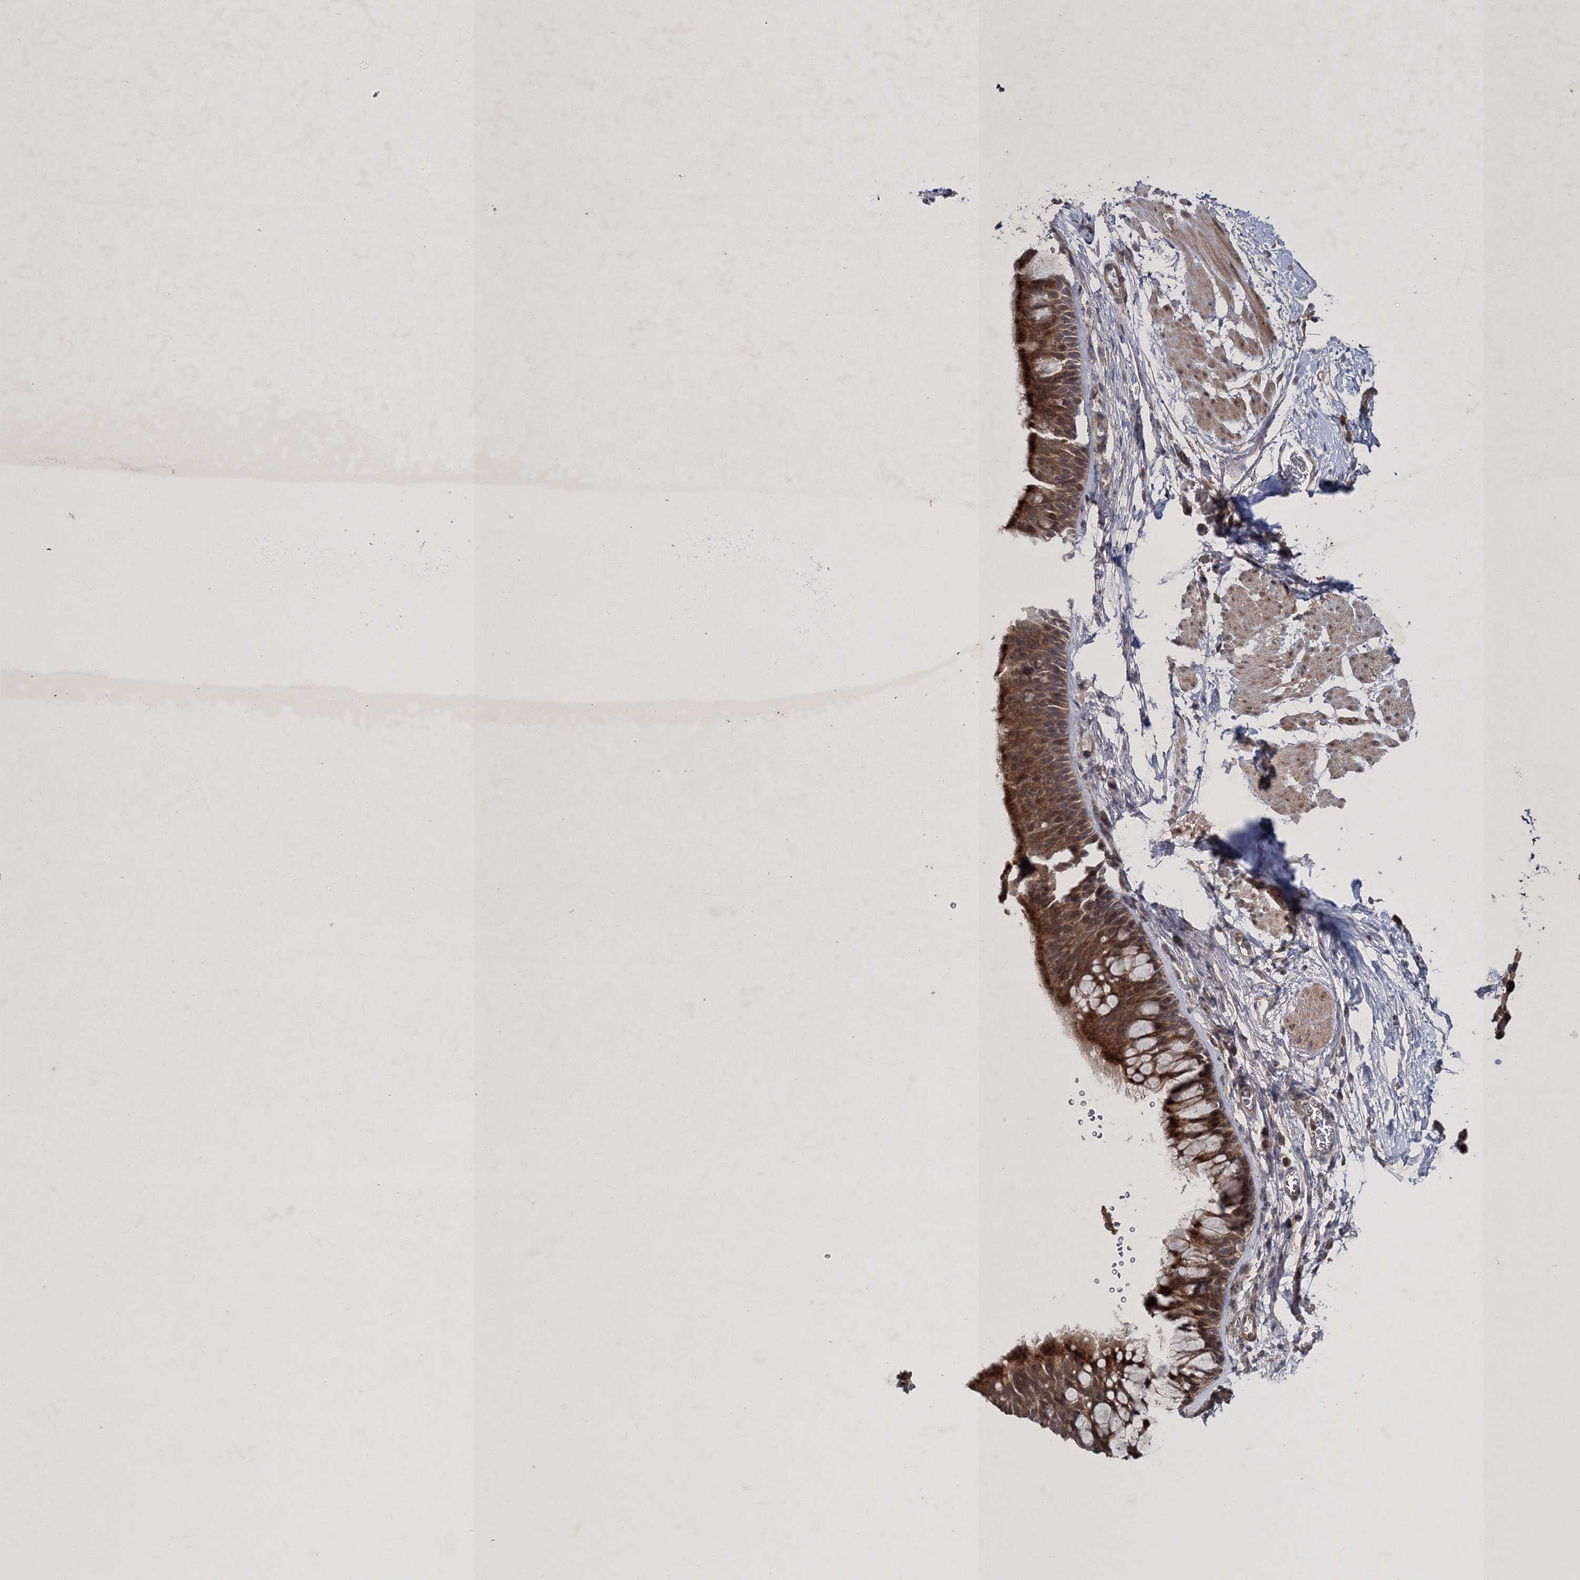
{"staining": {"intensity": "strong", "quantity": ">75%", "location": "cytoplasmic/membranous"}, "tissue": "bronchus", "cell_type": "Respiratory epithelial cells", "image_type": "normal", "snomed": [{"axis": "morphology", "description": "Normal tissue, NOS"}, {"axis": "topography", "description": "Cartilage tissue"}, {"axis": "topography", "description": "Bronchus"}], "caption": "Immunohistochemistry (IHC) image of unremarkable bronchus stained for a protein (brown), which shows high levels of strong cytoplasmic/membranous staining in about >75% of respiratory epithelial cells.", "gene": "SCRN3", "patient": {"sex": "female", "age": 53}}